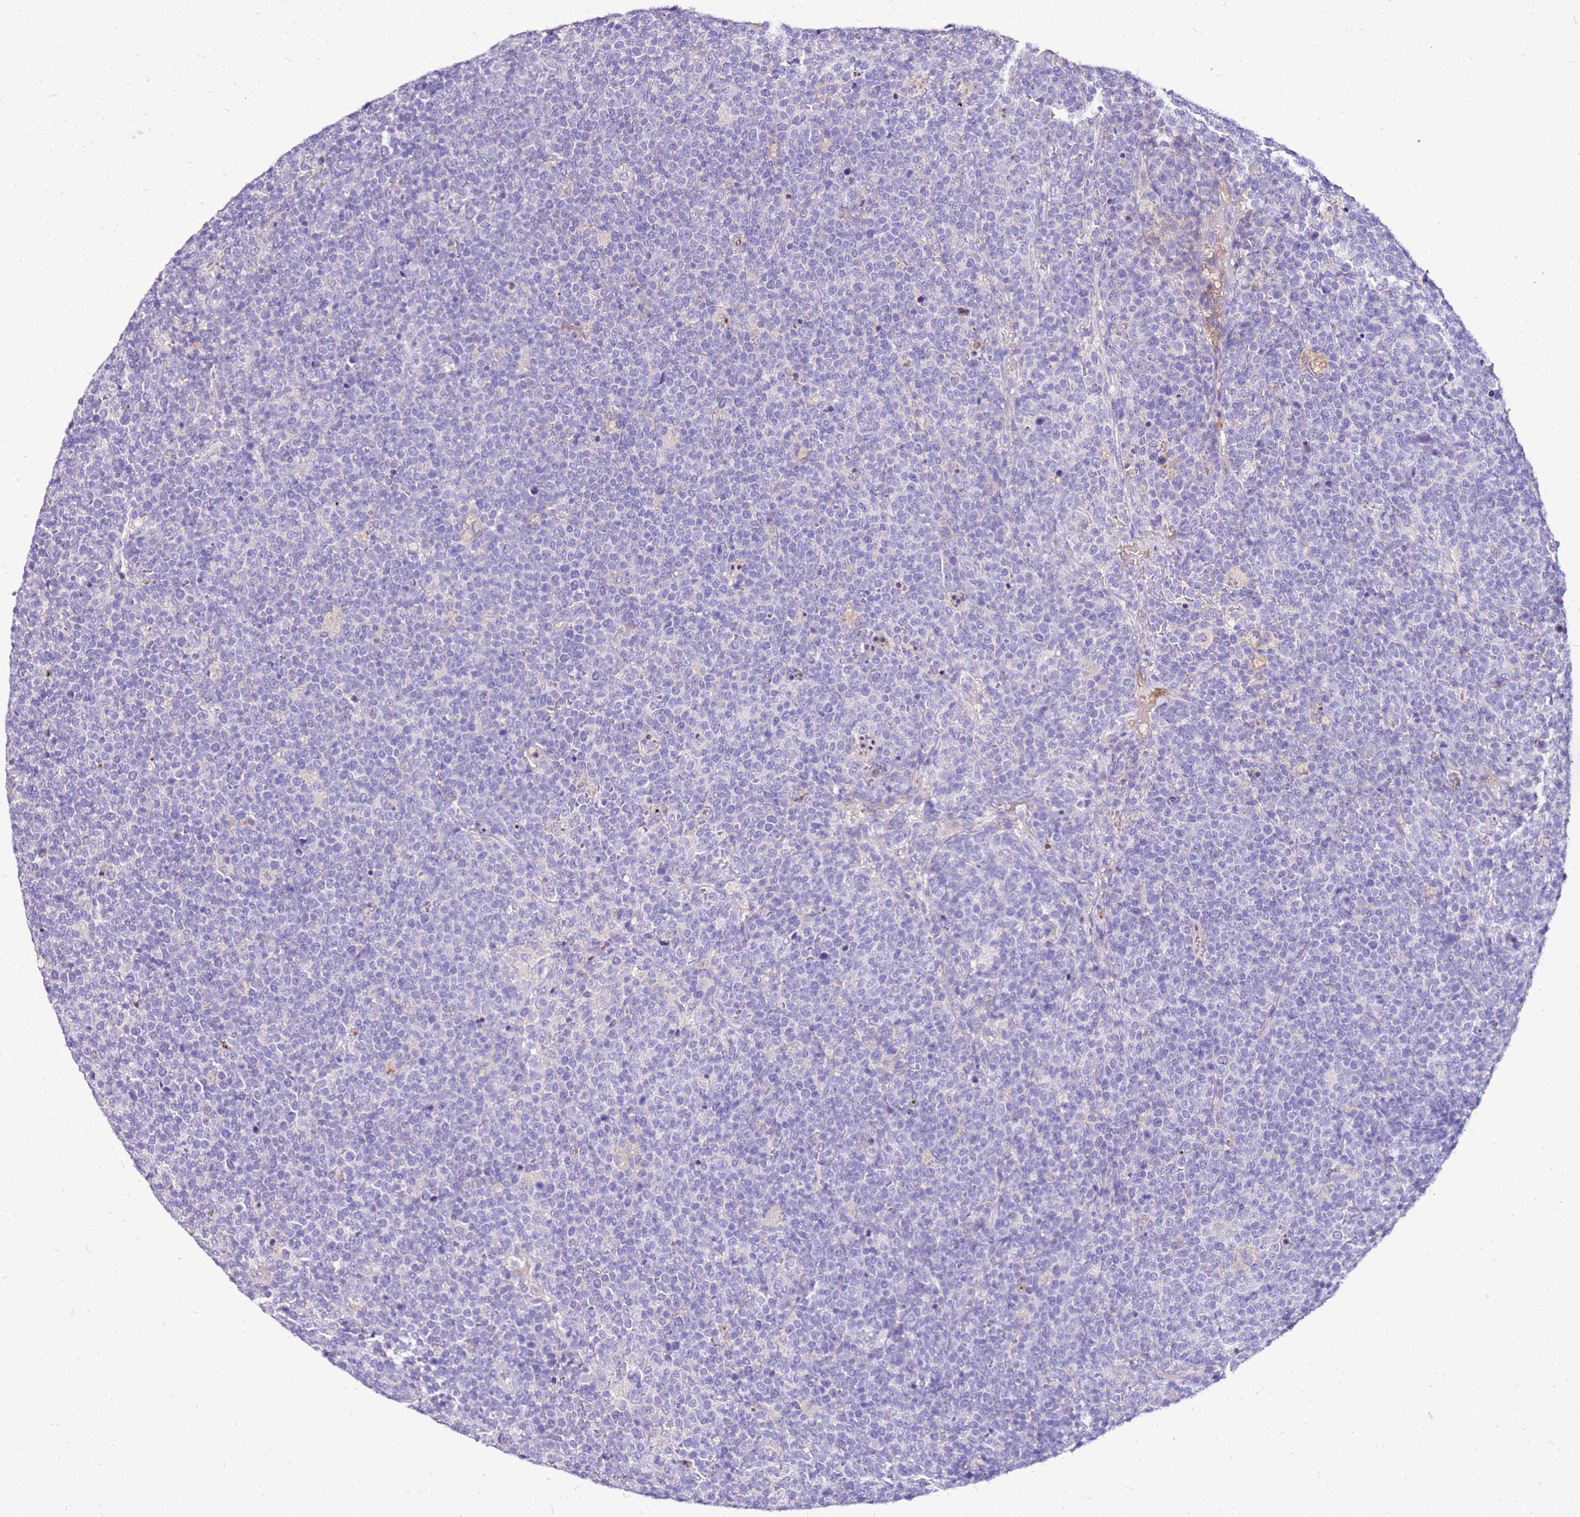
{"staining": {"intensity": "negative", "quantity": "none", "location": "none"}, "tissue": "lymphoma", "cell_type": "Tumor cells", "image_type": "cancer", "snomed": [{"axis": "morphology", "description": "Malignant lymphoma, non-Hodgkin's type, High grade"}, {"axis": "topography", "description": "Lymph node"}], "caption": "Lymphoma stained for a protein using immunohistochemistry (IHC) reveals no staining tumor cells.", "gene": "DCDC2B", "patient": {"sex": "male", "age": 61}}